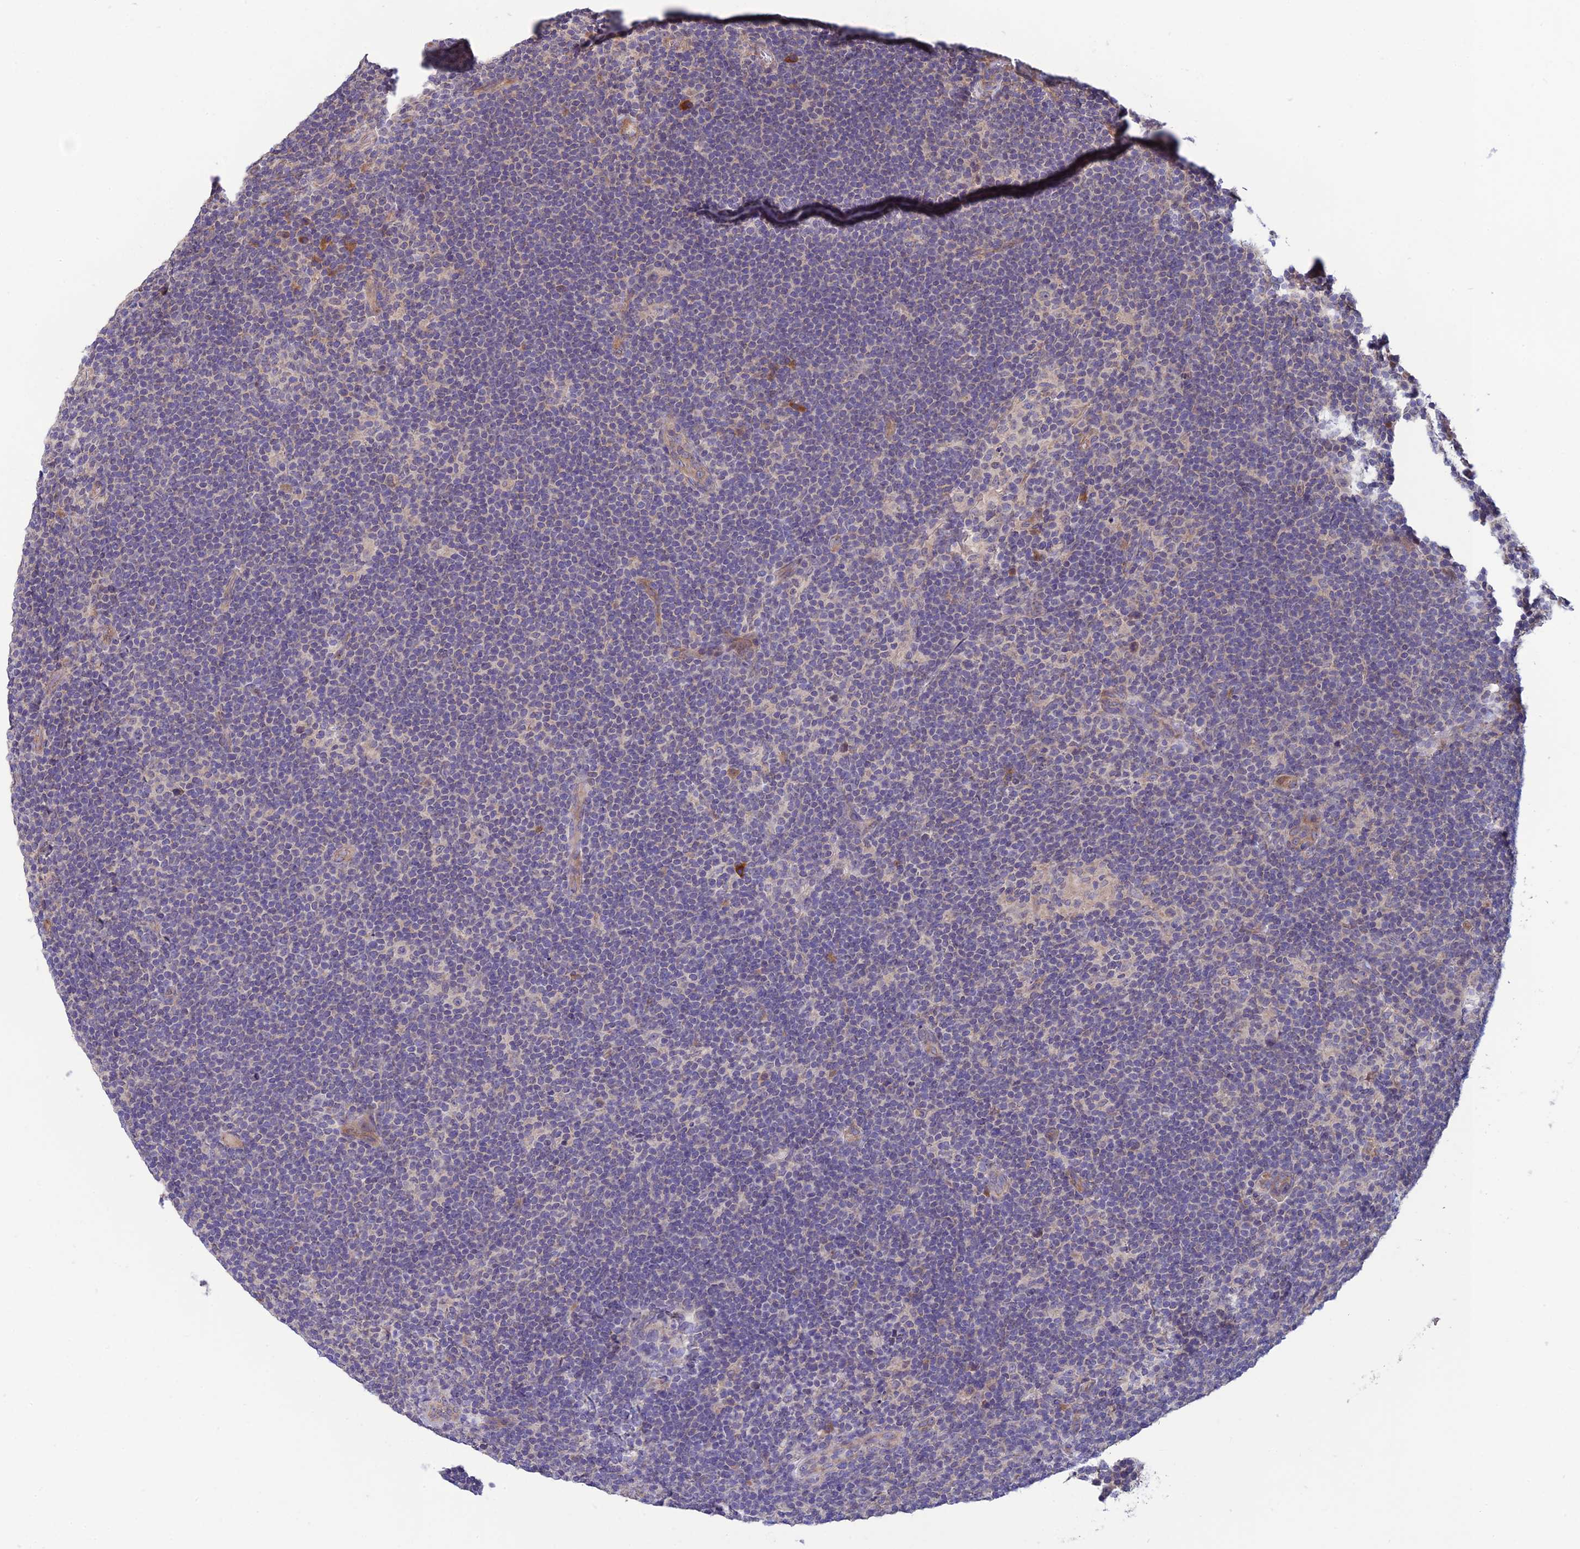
{"staining": {"intensity": "negative", "quantity": "none", "location": "none"}, "tissue": "lymphoma", "cell_type": "Tumor cells", "image_type": "cancer", "snomed": [{"axis": "morphology", "description": "Hodgkin's disease, NOS"}, {"axis": "topography", "description": "Lymph node"}], "caption": "An image of human Hodgkin's disease is negative for staining in tumor cells.", "gene": "MRNIP", "patient": {"sex": "female", "age": 57}}